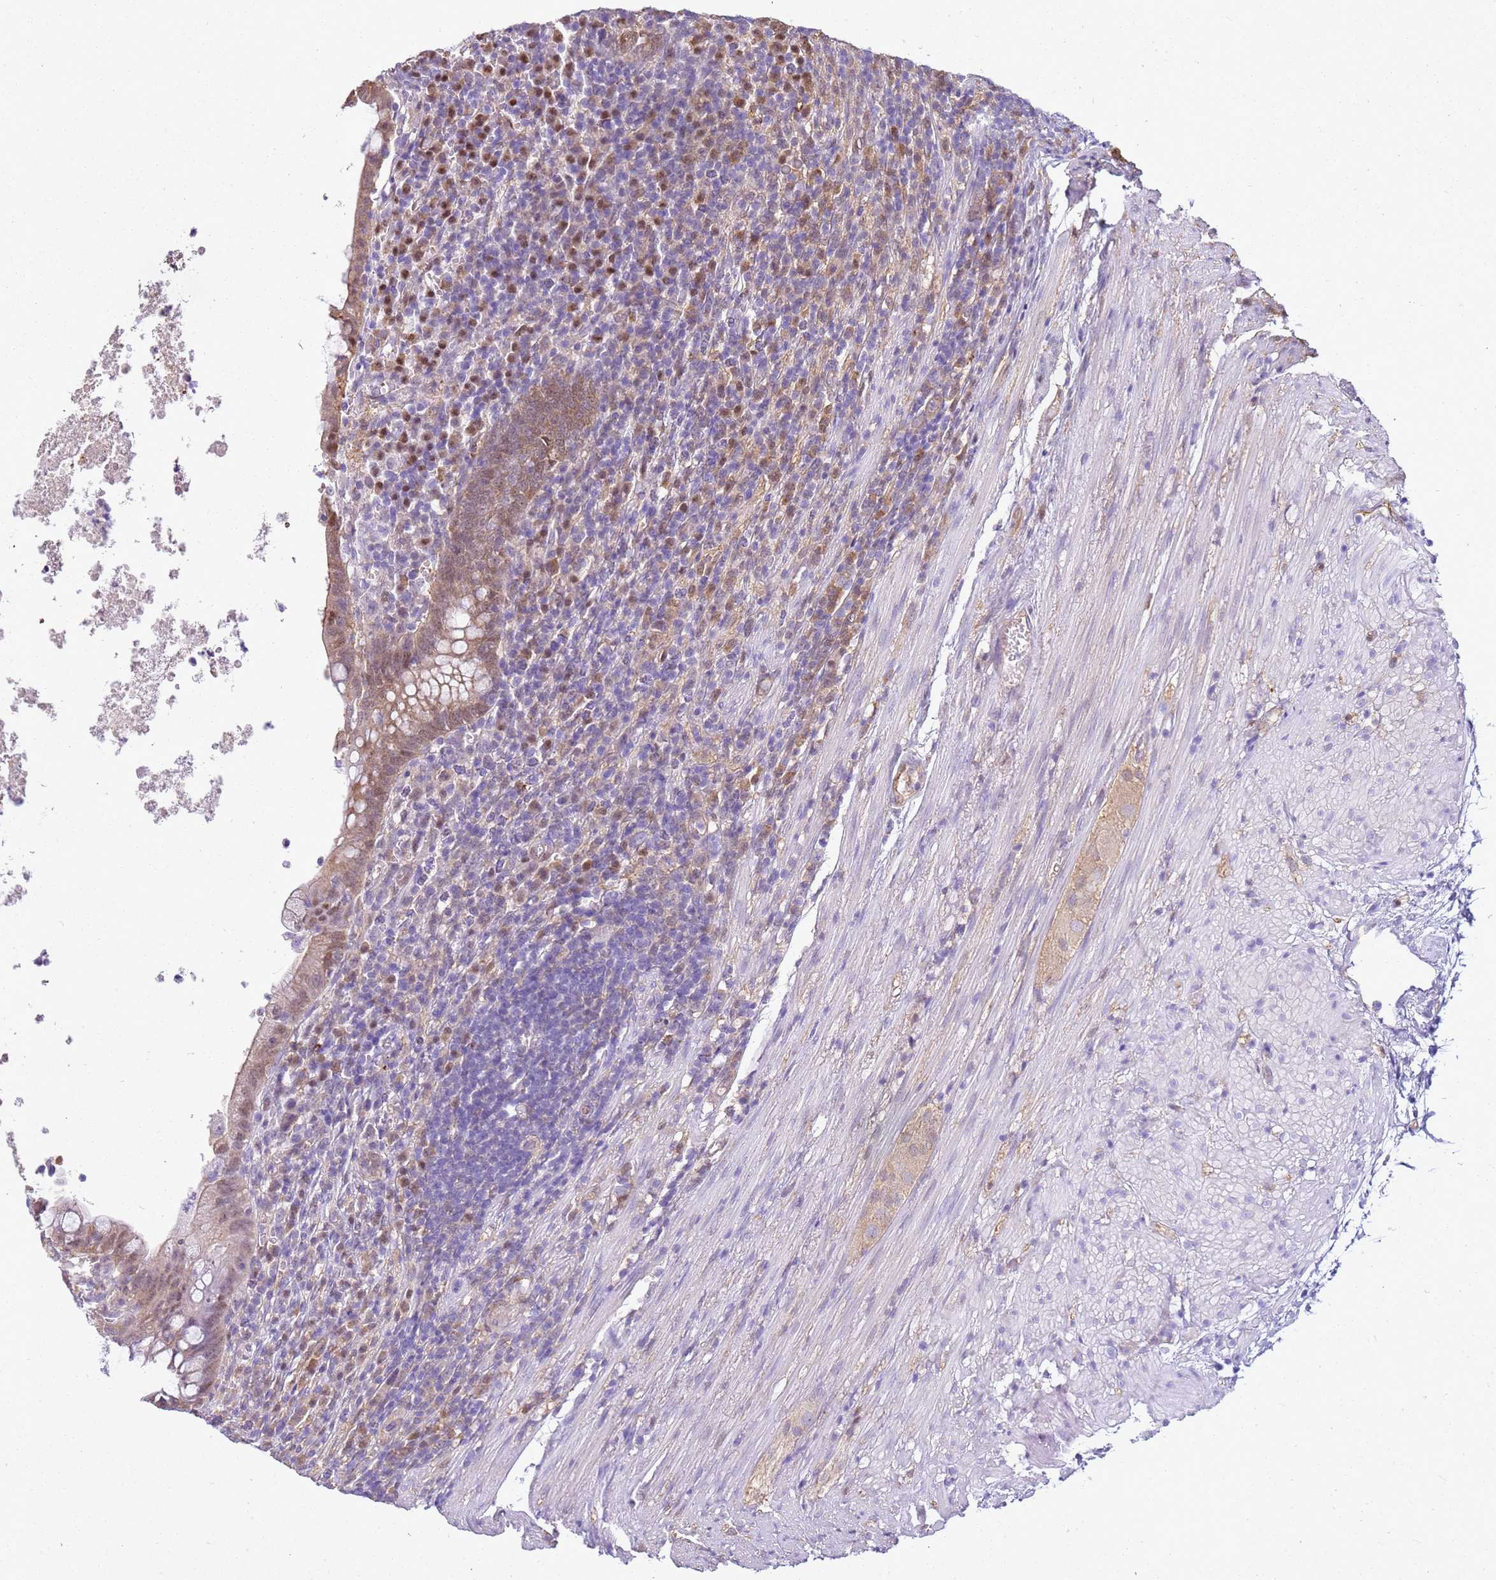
{"staining": {"intensity": "moderate", "quantity": ">75%", "location": "cytoplasmic/membranous"}, "tissue": "appendix", "cell_type": "Glandular cells", "image_type": "normal", "snomed": [{"axis": "morphology", "description": "Normal tissue, NOS"}, {"axis": "topography", "description": "Appendix"}], "caption": "Appendix stained with a brown dye shows moderate cytoplasmic/membranous positive staining in approximately >75% of glandular cells.", "gene": "YWHAE", "patient": {"sex": "male", "age": 83}}